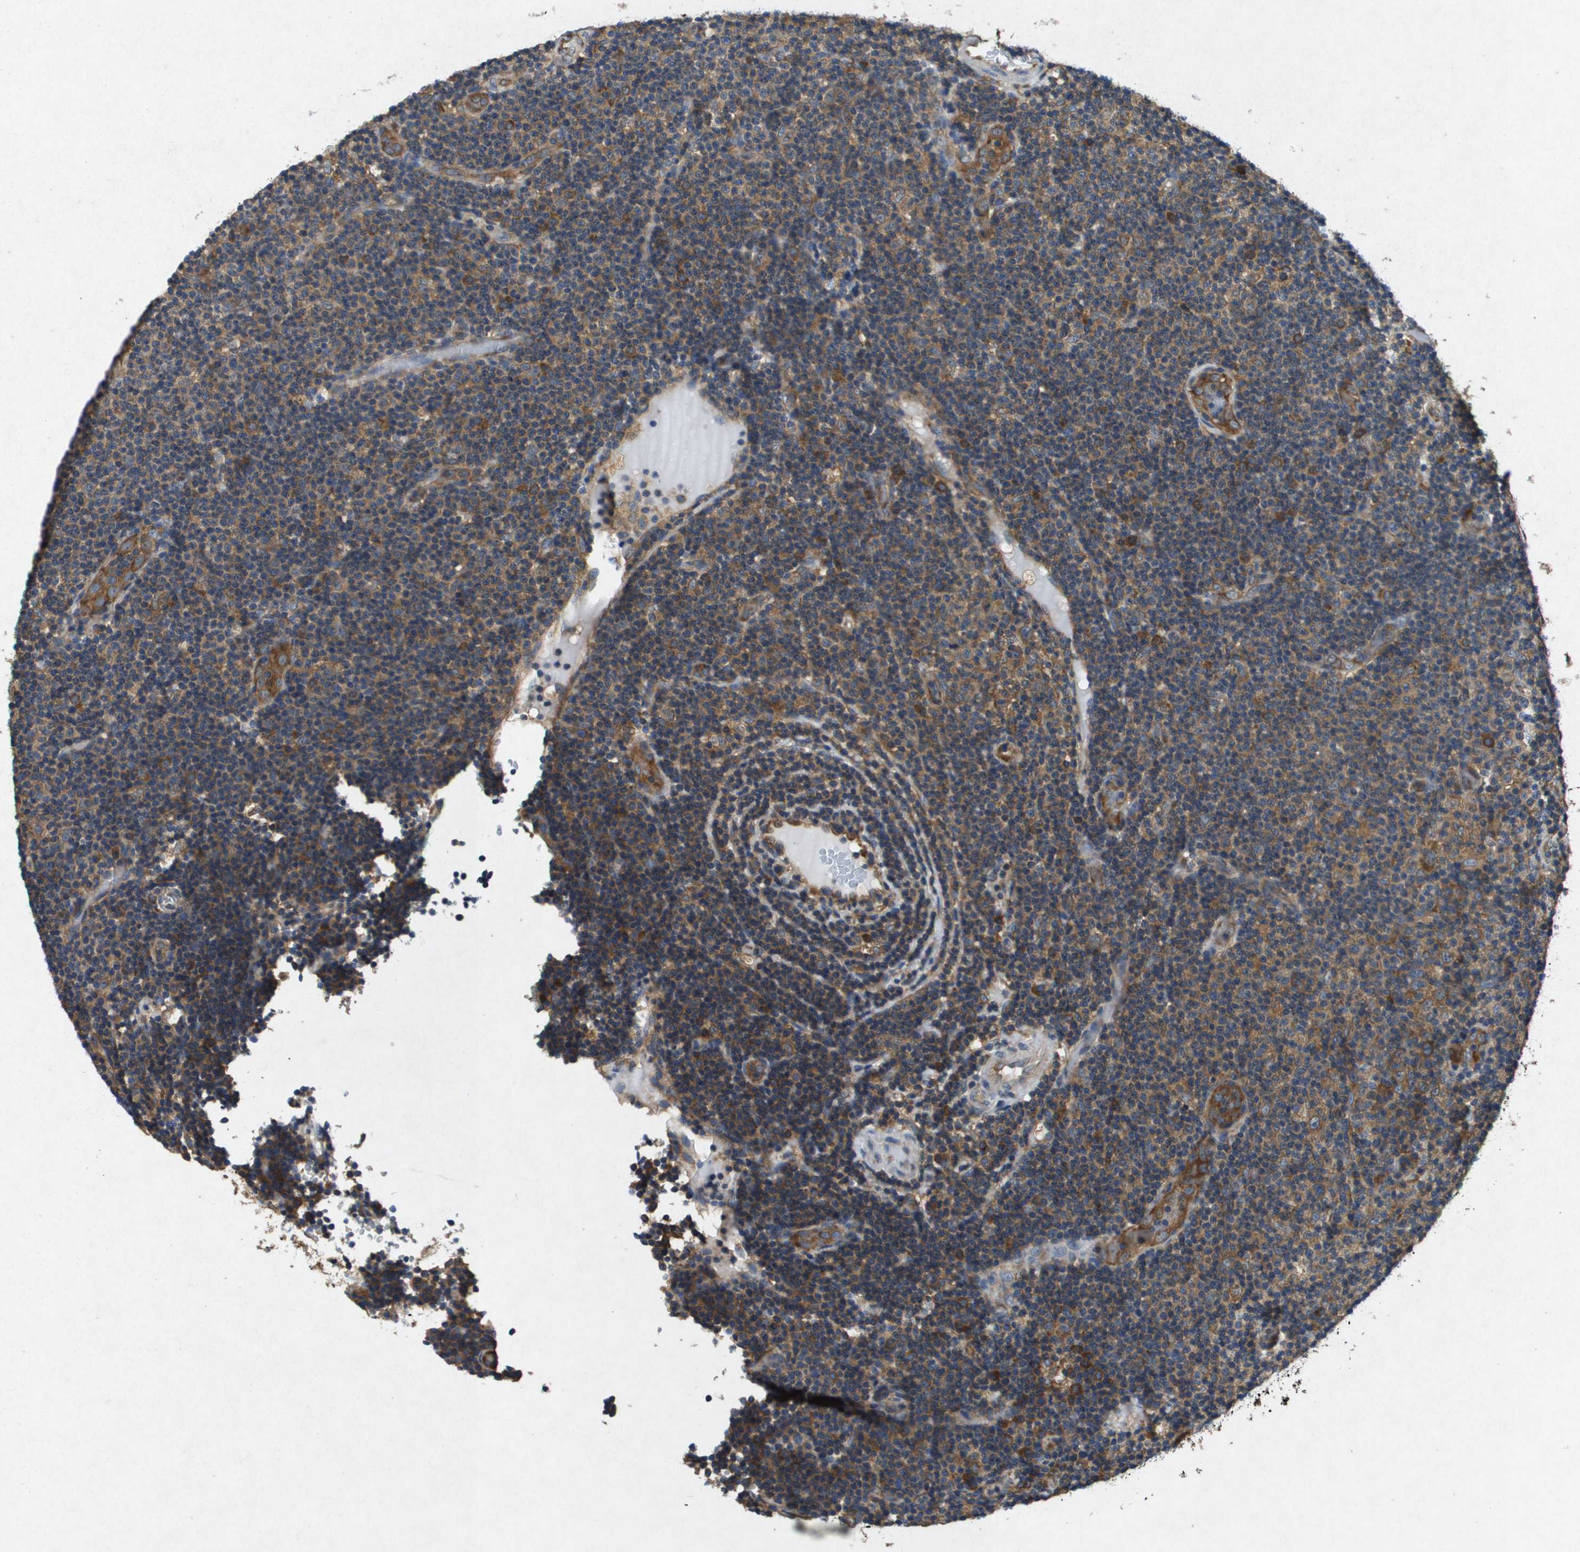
{"staining": {"intensity": "moderate", "quantity": ">75%", "location": "cytoplasmic/membranous"}, "tissue": "lymphoma", "cell_type": "Tumor cells", "image_type": "cancer", "snomed": [{"axis": "morphology", "description": "Malignant lymphoma, non-Hodgkin's type, Low grade"}, {"axis": "topography", "description": "Lymph node"}], "caption": "Human lymphoma stained with a brown dye displays moderate cytoplasmic/membranous positive expression in approximately >75% of tumor cells.", "gene": "PTPRT", "patient": {"sex": "male", "age": 83}}